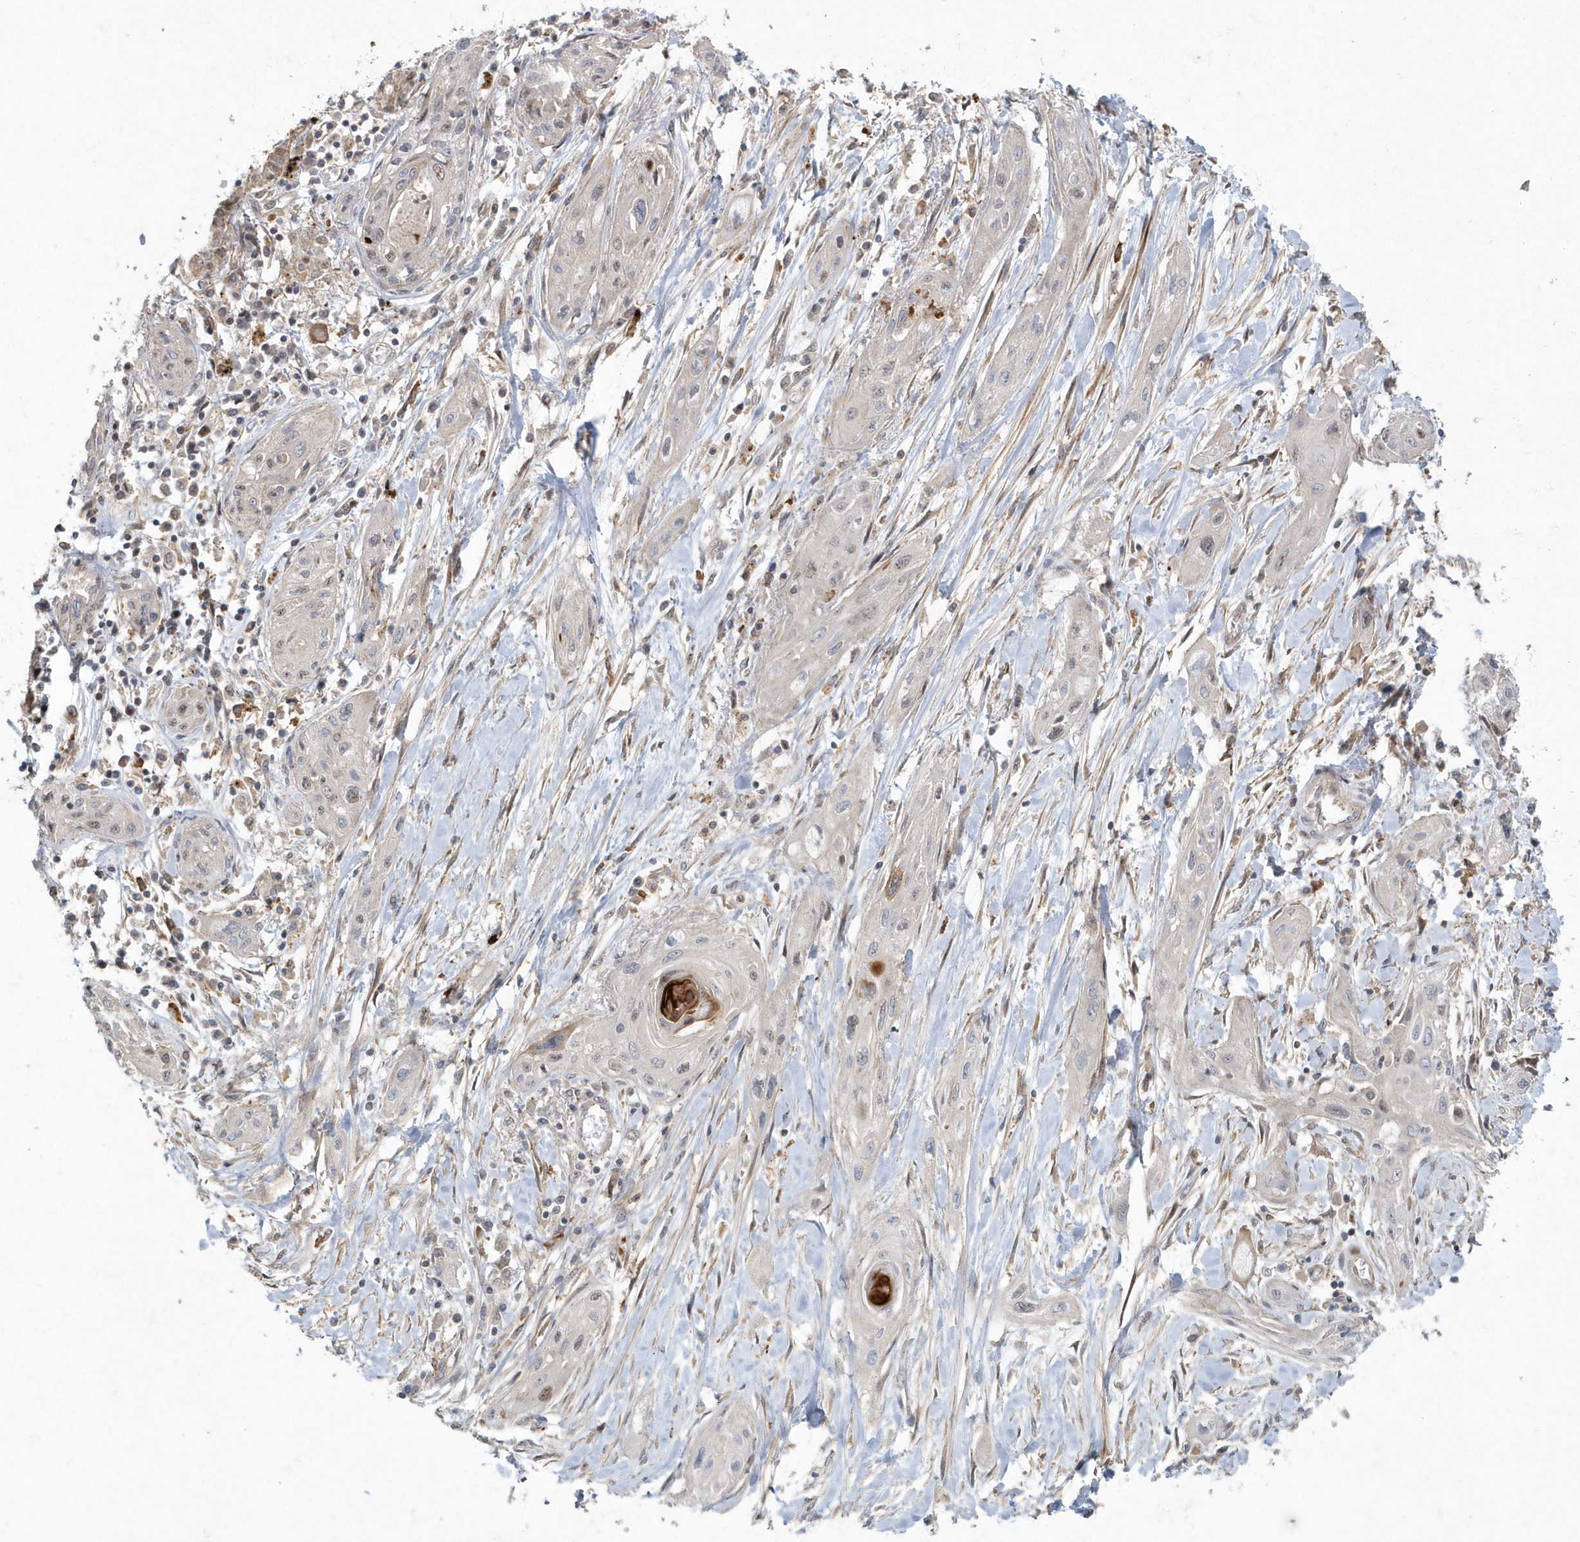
{"staining": {"intensity": "negative", "quantity": "none", "location": "none"}, "tissue": "lung cancer", "cell_type": "Tumor cells", "image_type": "cancer", "snomed": [{"axis": "morphology", "description": "Squamous cell carcinoma, NOS"}, {"axis": "topography", "description": "Lung"}], "caption": "Immunohistochemistry (IHC) histopathology image of neoplastic tissue: human lung cancer stained with DAB (3,3'-diaminobenzidine) displays no significant protein staining in tumor cells.", "gene": "ARHGEF38", "patient": {"sex": "female", "age": 47}}